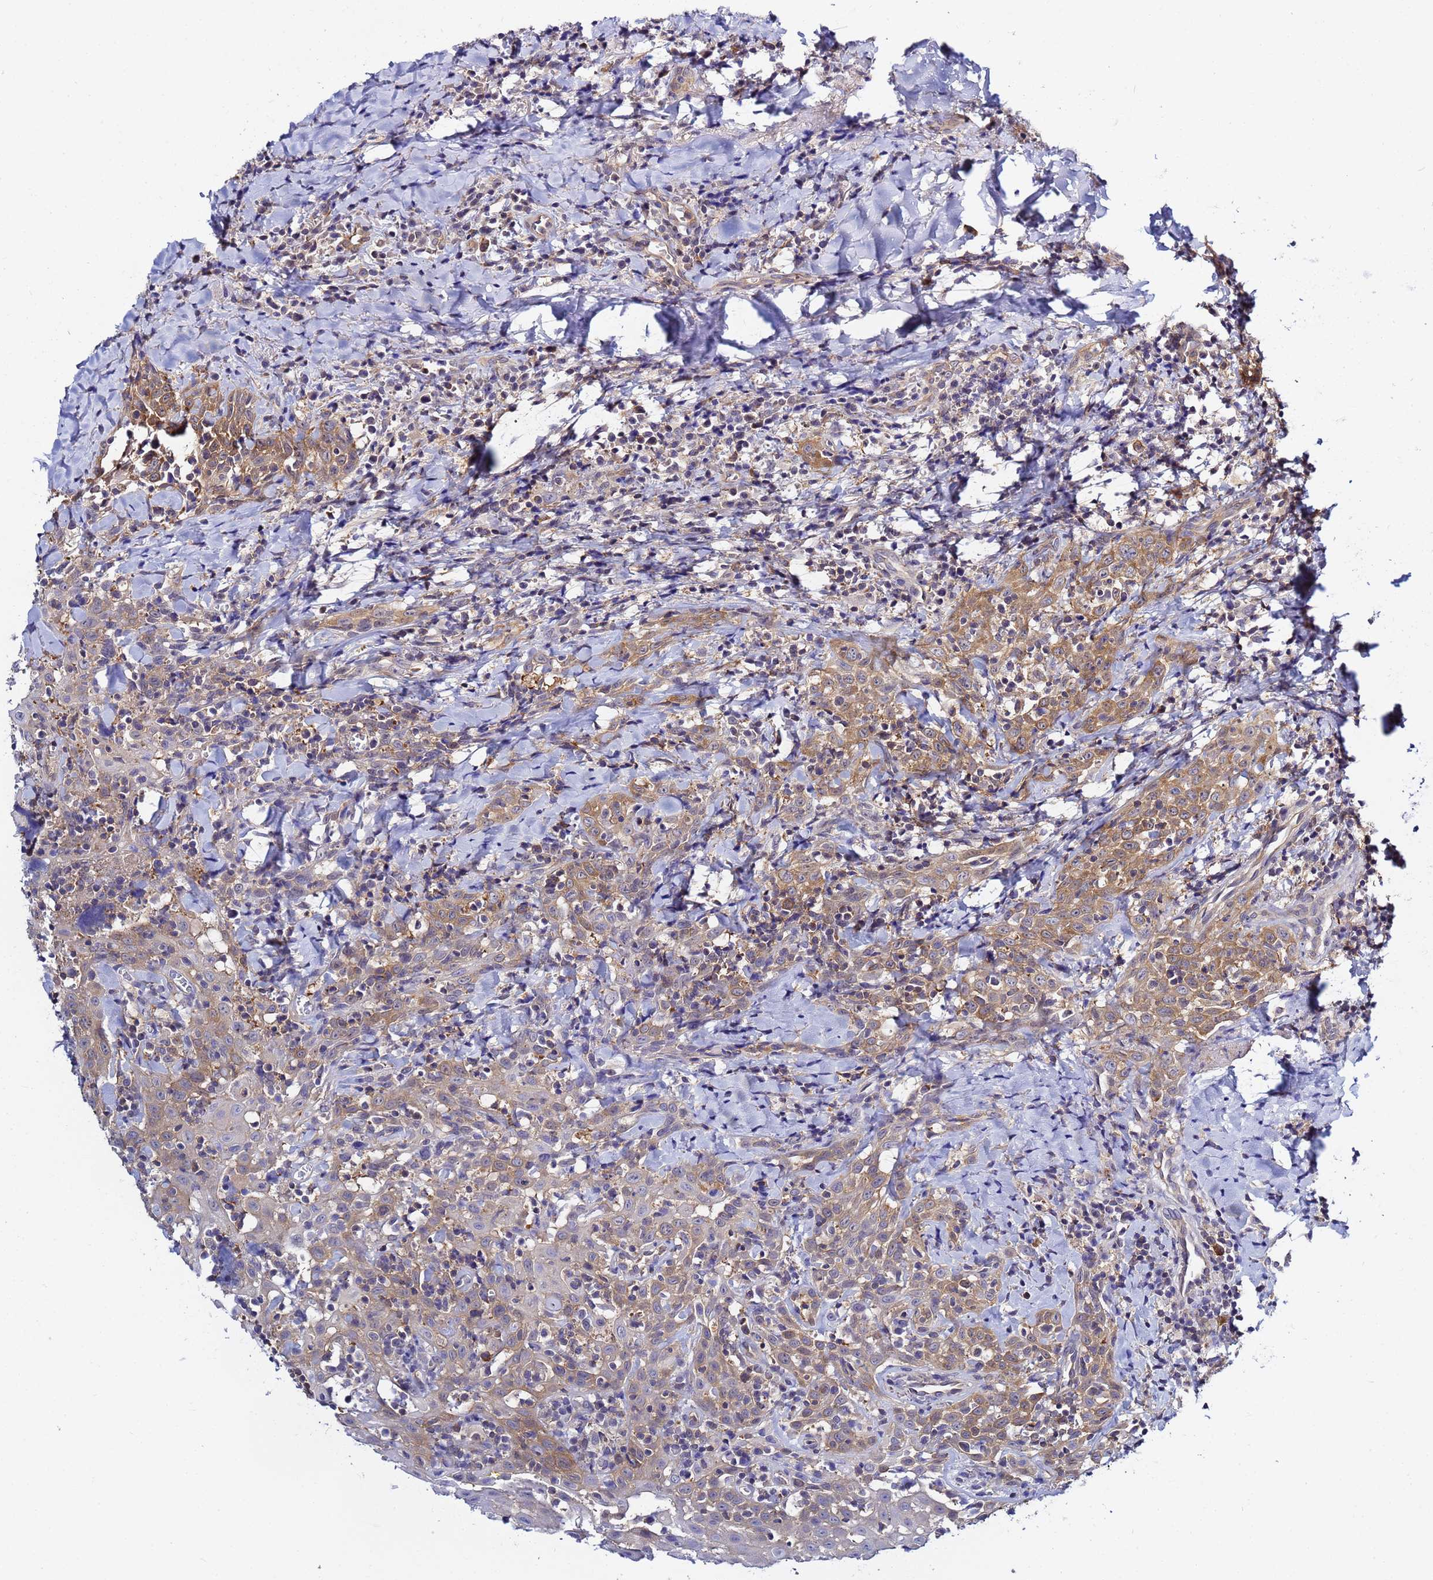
{"staining": {"intensity": "weak", "quantity": ">75%", "location": "cytoplasmic/membranous"}, "tissue": "head and neck cancer", "cell_type": "Tumor cells", "image_type": "cancer", "snomed": [{"axis": "morphology", "description": "Squamous cell carcinoma, NOS"}, {"axis": "topography", "description": "Head-Neck"}], "caption": "IHC (DAB (3,3'-diaminobenzidine)) staining of human squamous cell carcinoma (head and neck) demonstrates weak cytoplasmic/membranous protein staining in about >75% of tumor cells.", "gene": "LENG1", "patient": {"sex": "female", "age": 70}}